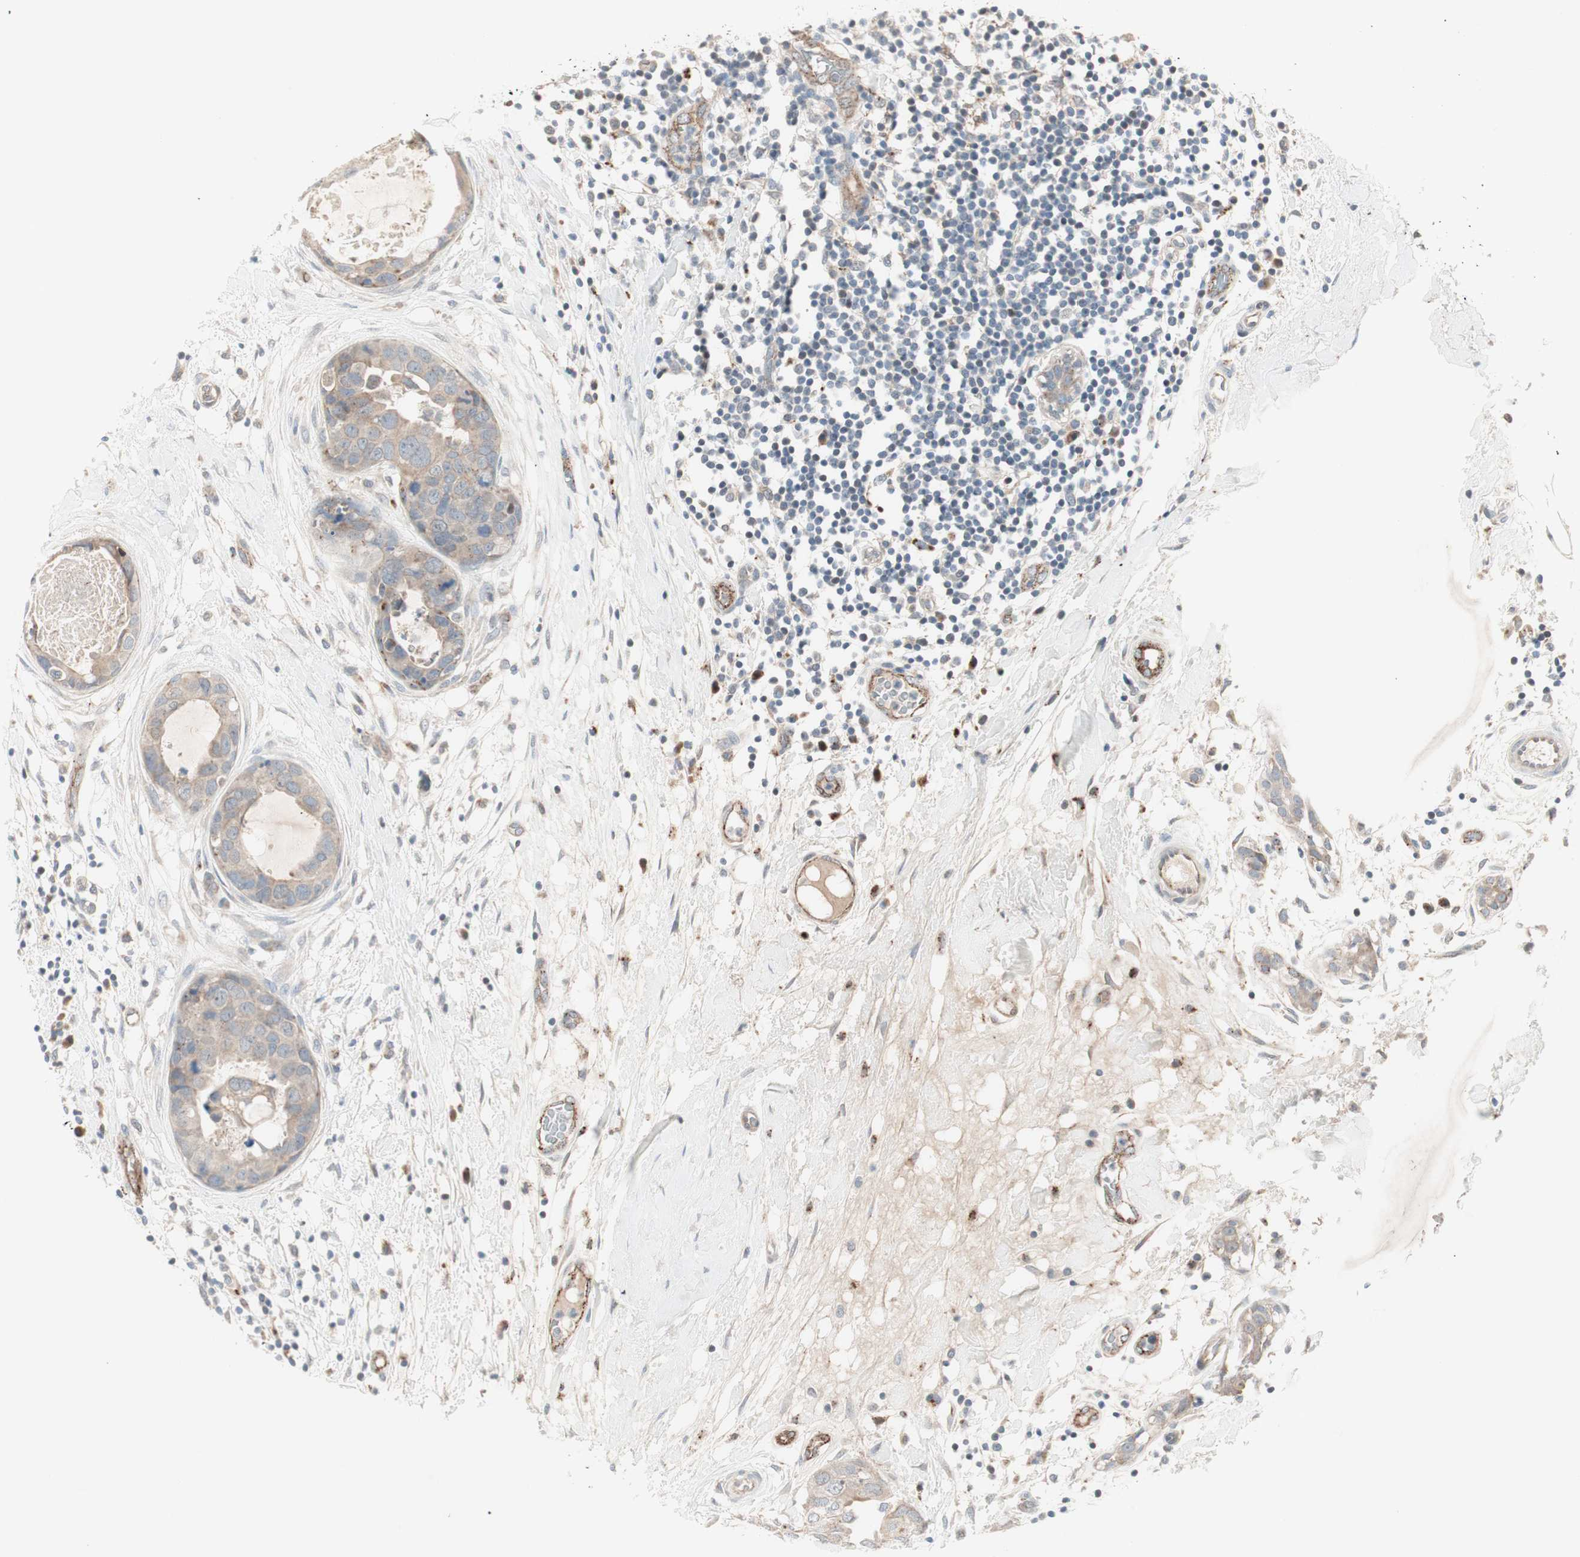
{"staining": {"intensity": "weak", "quantity": "25%-75%", "location": "cytoplasmic/membranous"}, "tissue": "breast cancer", "cell_type": "Tumor cells", "image_type": "cancer", "snomed": [{"axis": "morphology", "description": "Duct carcinoma"}, {"axis": "topography", "description": "Breast"}], "caption": "Approximately 25%-75% of tumor cells in breast cancer (invasive ductal carcinoma) exhibit weak cytoplasmic/membranous protein positivity as visualized by brown immunohistochemical staining.", "gene": "FGFR4", "patient": {"sex": "female", "age": 40}}